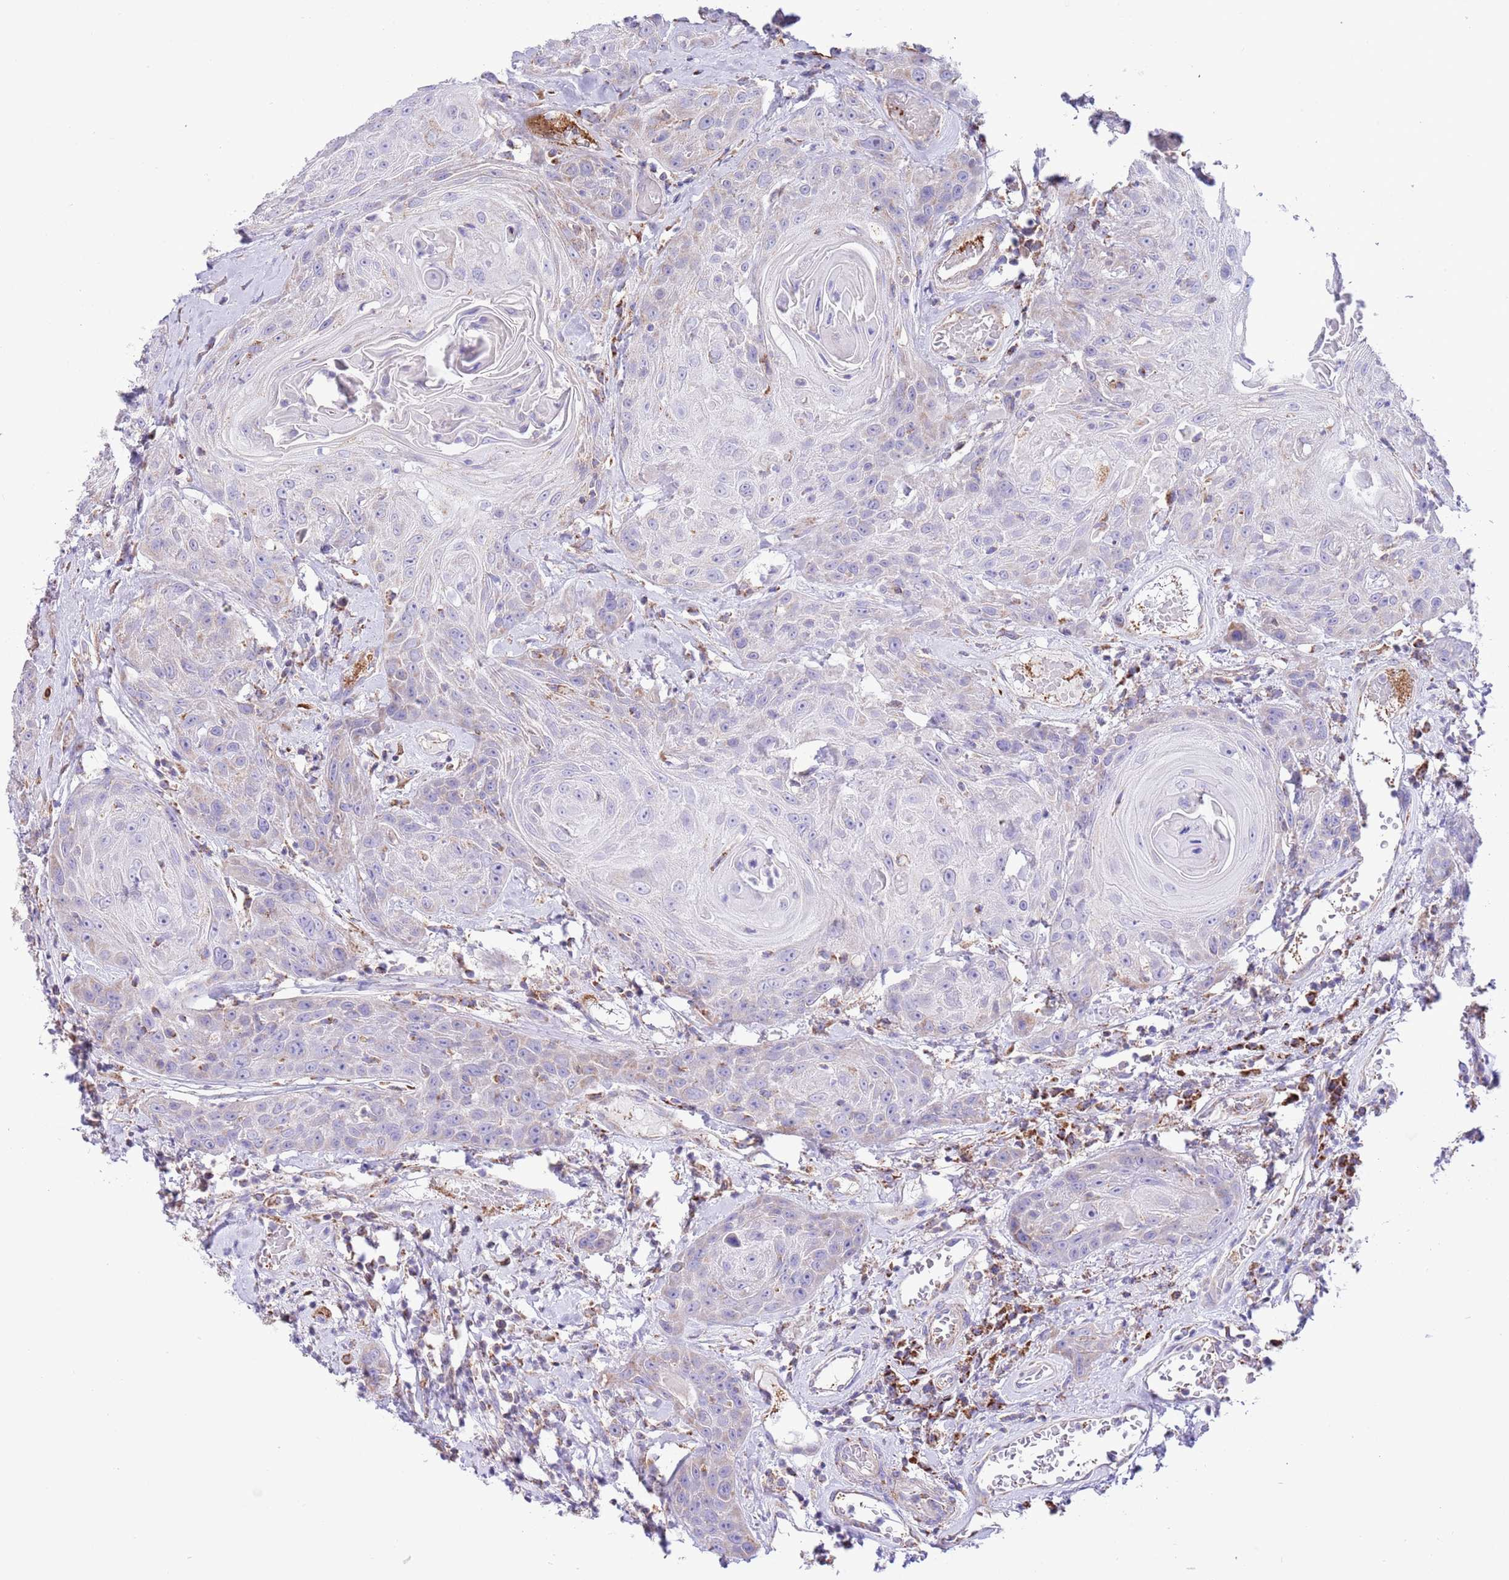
{"staining": {"intensity": "weak", "quantity": "<25%", "location": "cytoplasmic/membranous"}, "tissue": "head and neck cancer", "cell_type": "Tumor cells", "image_type": "cancer", "snomed": [{"axis": "morphology", "description": "Squamous cell carcinoma, NOS"}, {"axis": "topography", "description": "Head-Neck"}], "caption": "The histopathology image exhibits no staining of tumor cells in head and neck cancer (squamous cell carcinoma).", "gene": "SS18L2", "patient": {"sex": "female", "age": 59}}